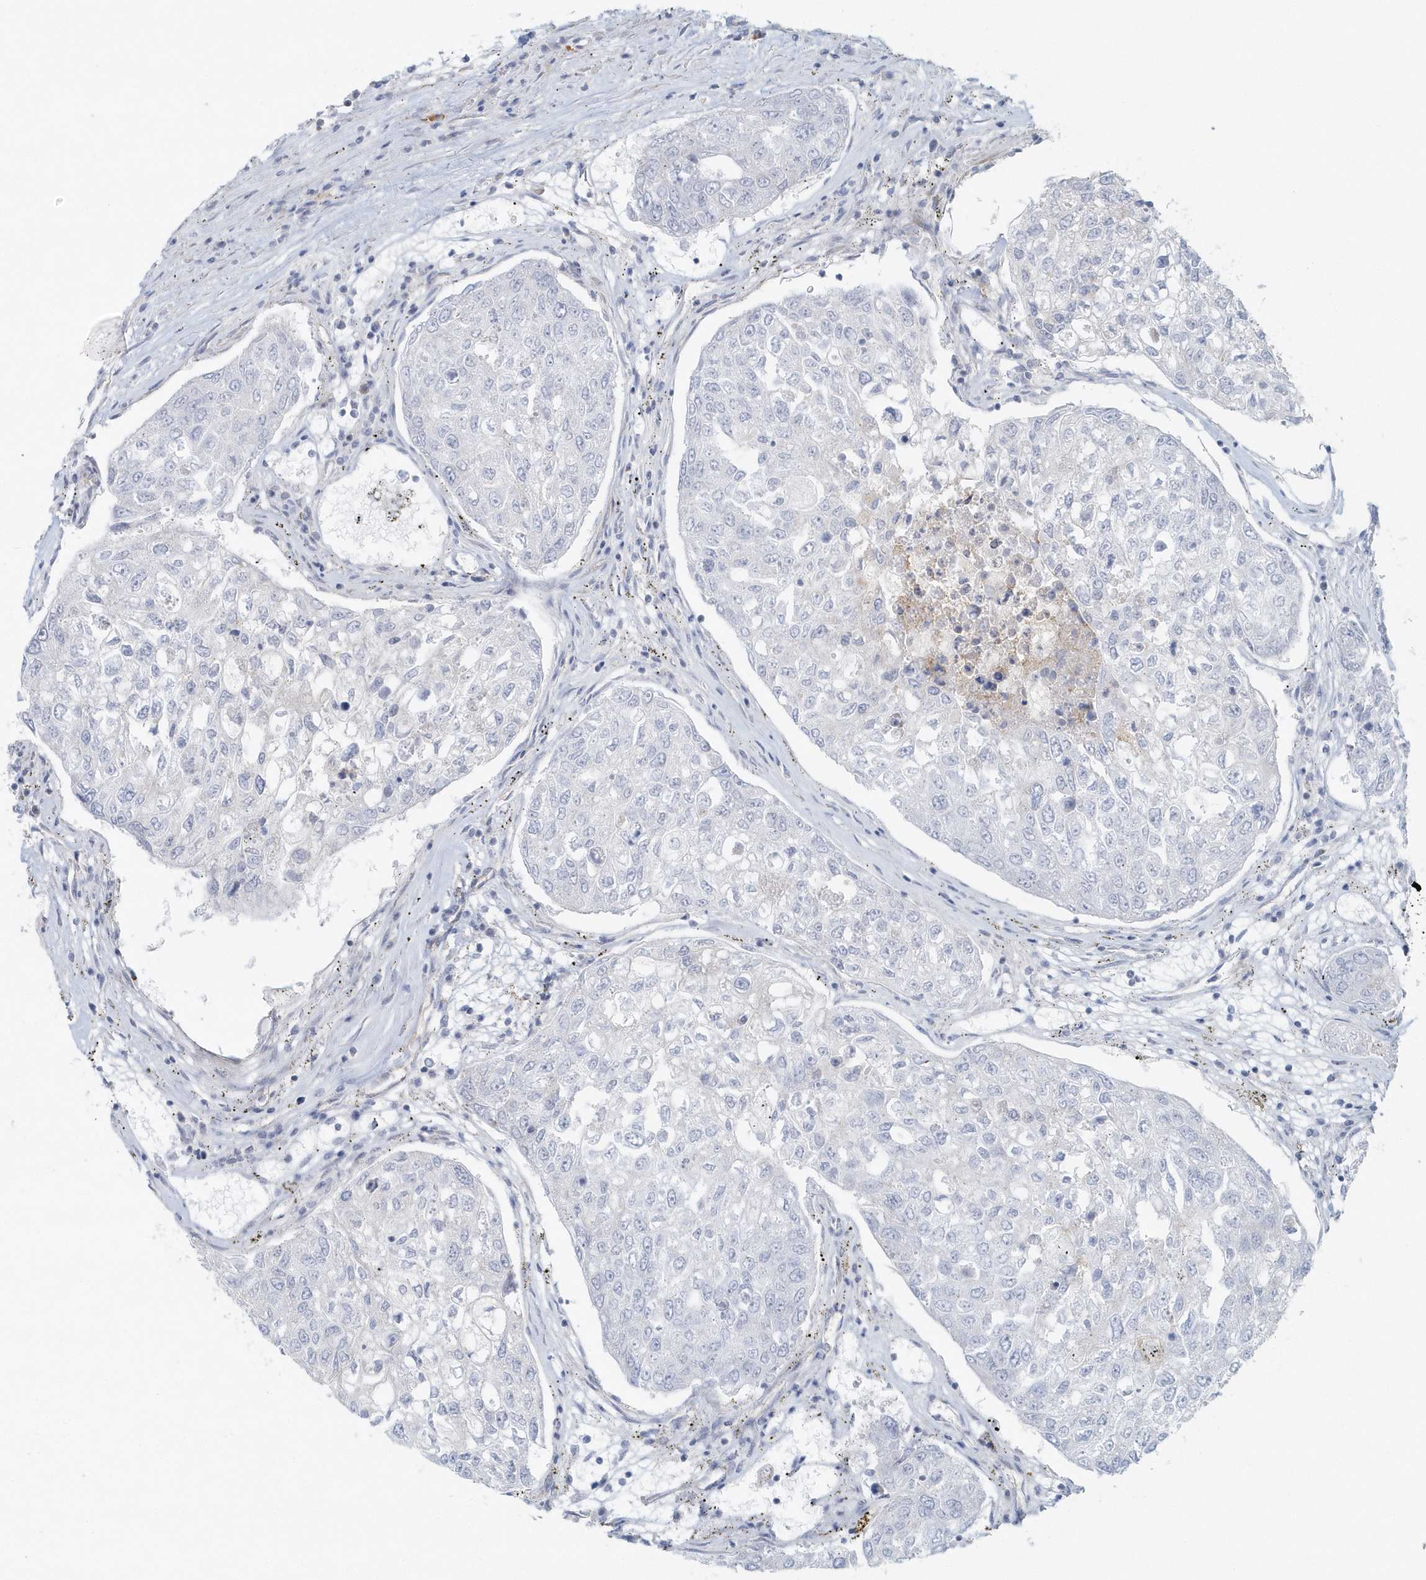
{"staining": {"intensity": "negative", "quantity": "none", "location": "none"}, "tissue": "urothelial cancer", "cell_type": "Tumor cells", "image_type": "cancer", "snomed": [{"axis": "morphology", "description": "Urothelial carcinoma, High grade"}, {"axis": "topography", "description": "Lymph node"}, {"axis": "topography", "description": "Urinary bladder"}], "caption": "A high-resolution micrograph shows immunohistochemistry staining of urothelial carcinoma (high-grade), which reveals no significant staining in tumor cells. (DAB immunohistochemistry, high magnification).", "gene": "GPR152", "patient": {"sex": "male", "age": 51}}